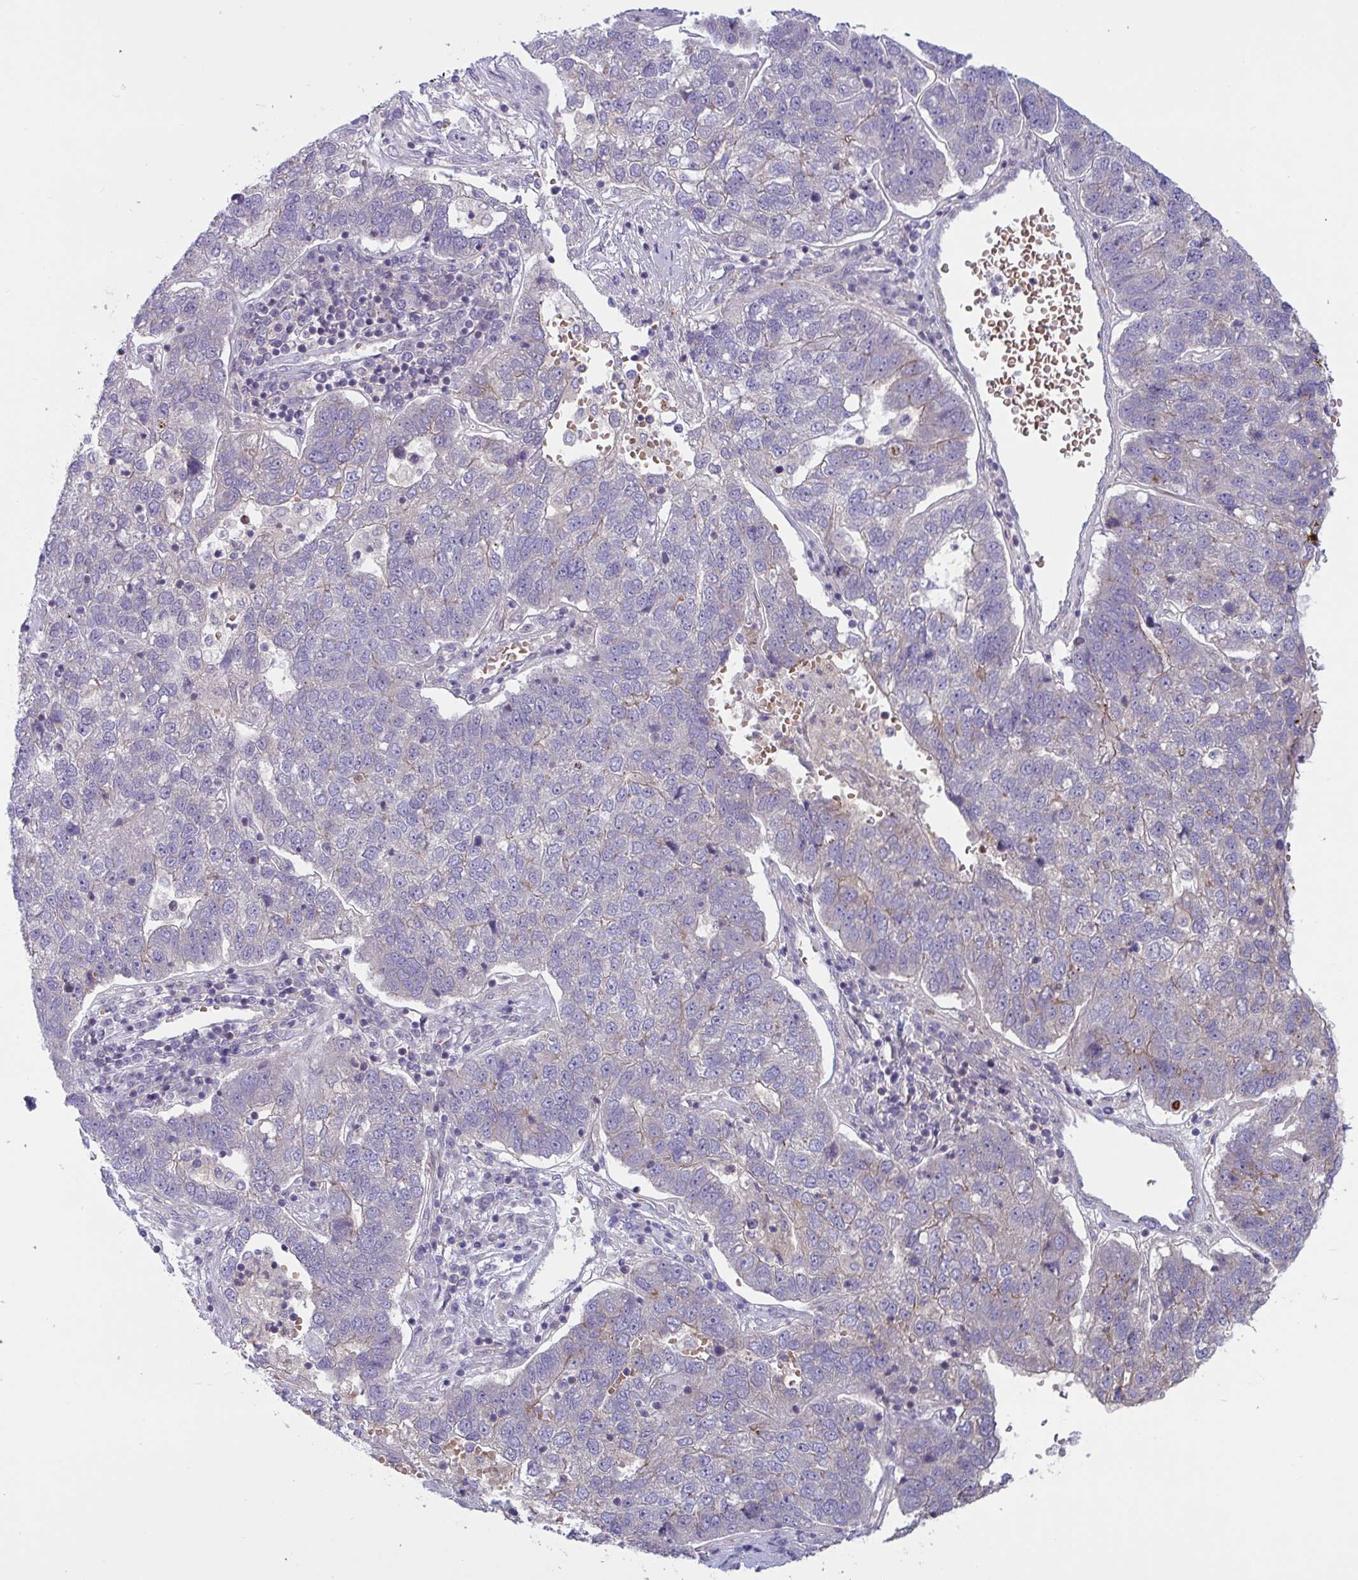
{"staining": {"intensity": "negative", "quantity": "none", "location": "none"}, "tissue": "pancreatic cancer", "cell_type": "Tumor cells", "image_type": "cancer", "snomed": [{"axis": "morphology", "description": "Adenocarcinoma, NOS"}, {"axis": "topography", "description": "Pancreas"}], "caption": "Protein analysis of pancreatic cancer displays no significant positivity in tumor cells. The staining is performed using DAB (3,3'-diaminobenzidine) brown chromogen with nuclei counter-stained in using hematoxylin.", "gene": "TANK", "patient": {"sex": "female", "age": 61}}